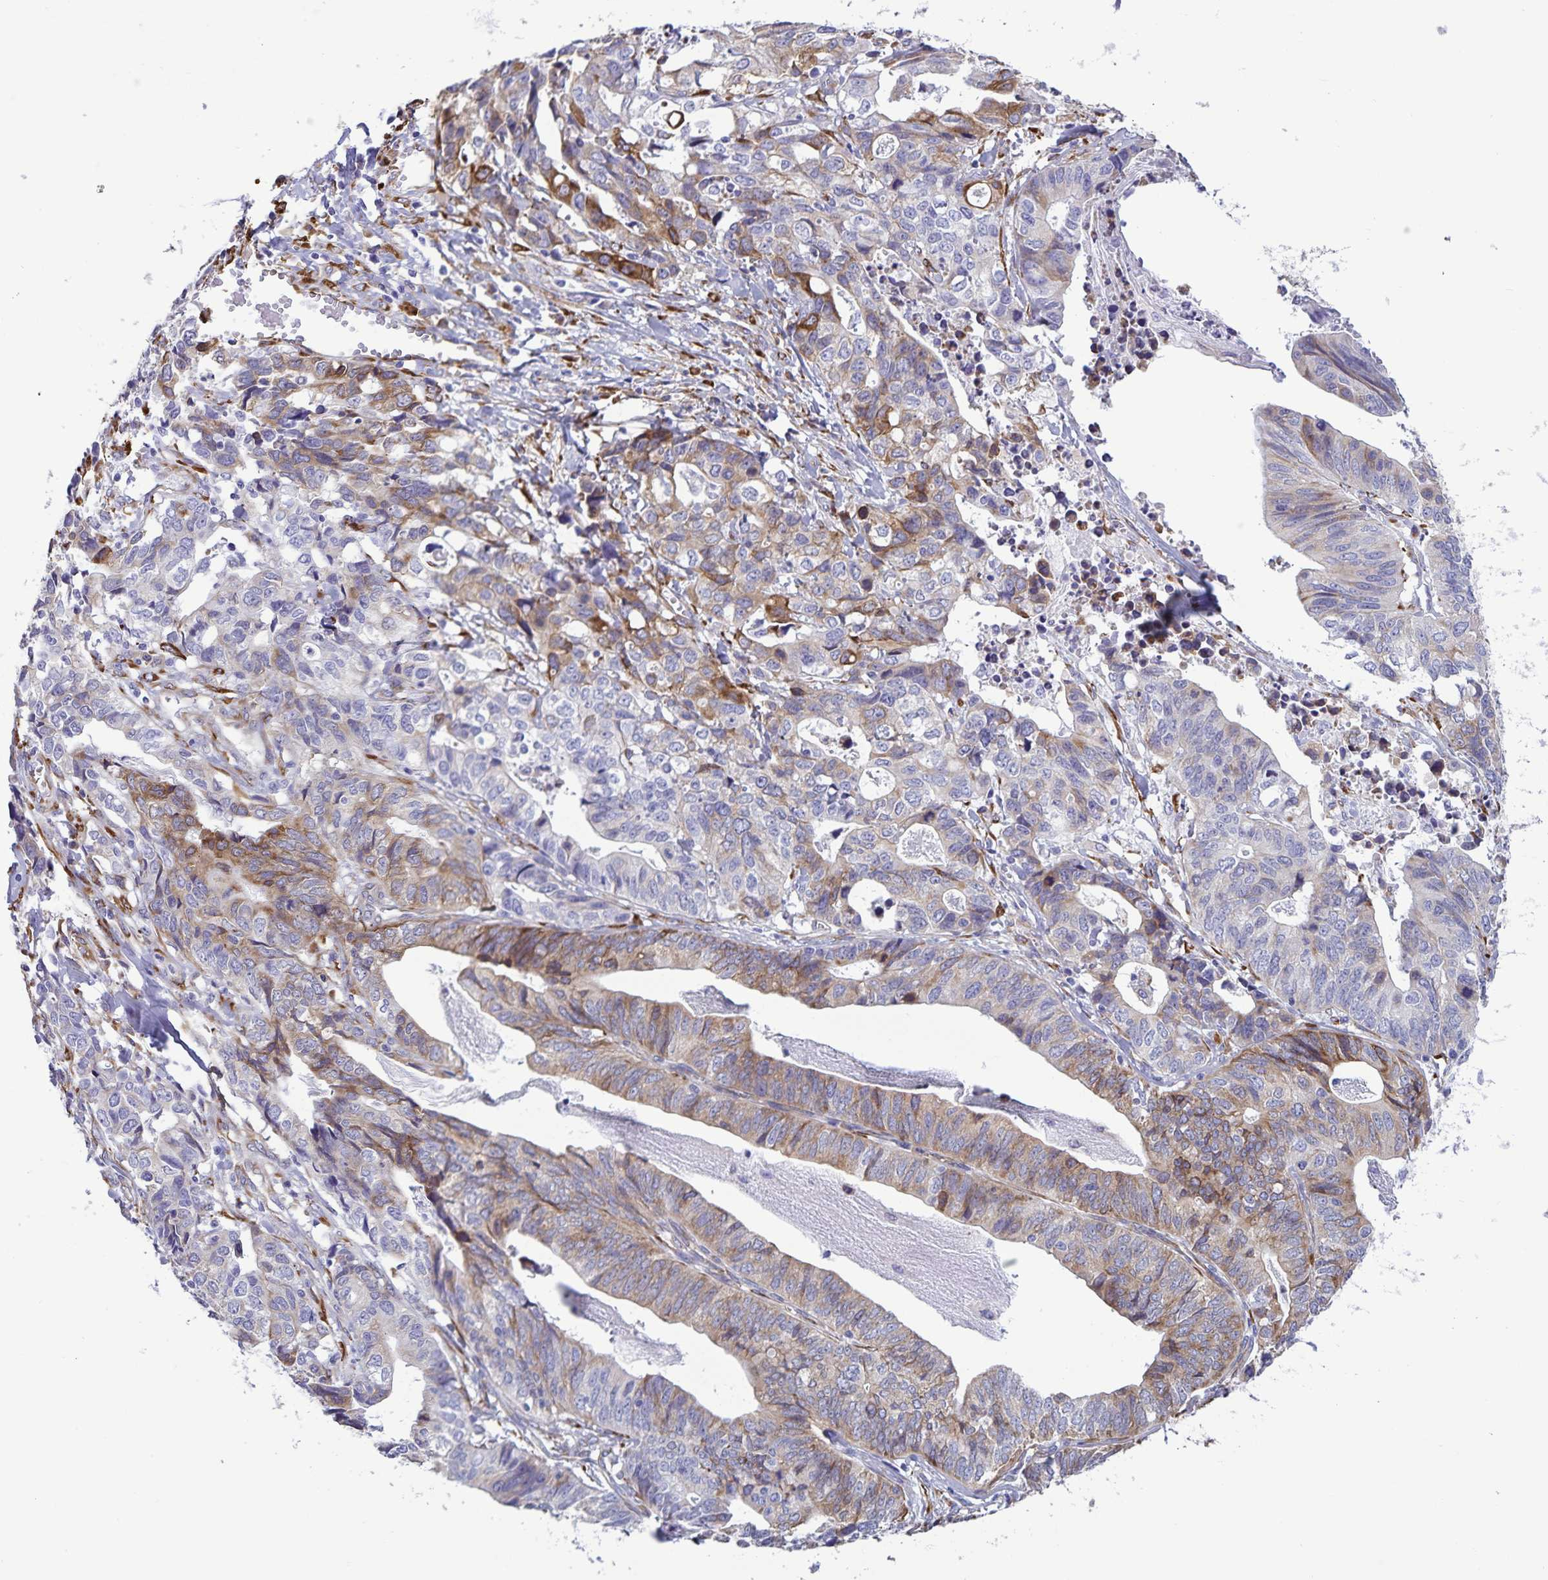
{"staining": {"intensity": "weak", "quantity": "25%-75%", "location": "cytoplasmic/membranous"}, "tissue": "stomach cancer", "cell_type": "Tumor cells", "image_type": "cancer", "snomed": [{"axis": "morphology", "description": "Adenocarcinoma, NOS"}, {"axis": "topography", "description": "Stomach, upper"}], "caption": "A brown stain labels weak cytoplasmic/membranous expression of a protein in human adenocarcinoma (stomach) tumor cells.", "gene": "RCN1", "patient": {"sex": "female", "age": 67}}